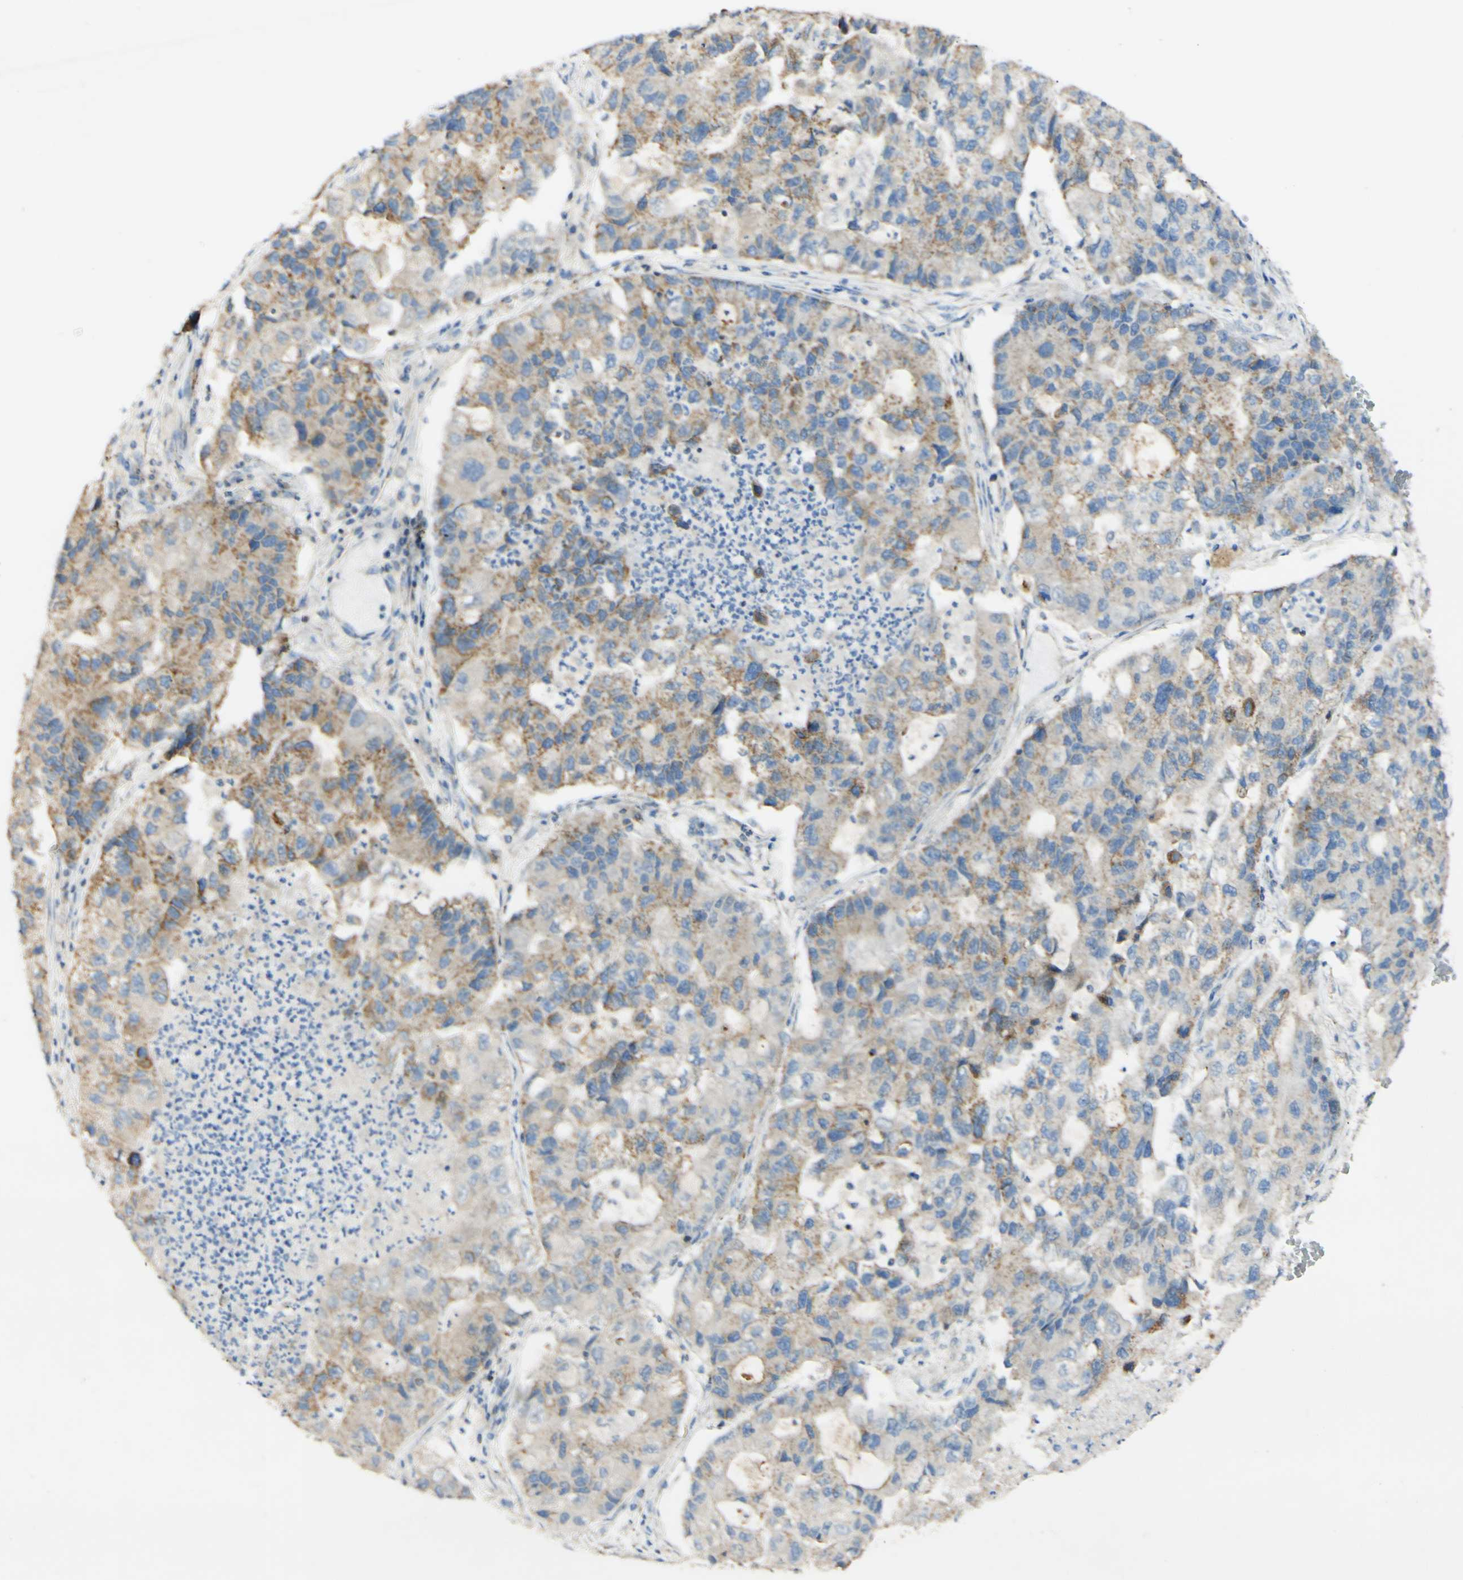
{"staining": {"intensity": "weak", "quantity": ">75%", "location": "cytoplasmic/membranous"}, "tissue": "lung cancer", "cell_type": "Tumor cells", "image_type": "cancer", "snomed": [{"axis": "morphology", "description": "Adenocarcinoma, NOS"}, {"axis": "topography", "description": "Lung"}], "caption": "Weak cytoplasmic/membranous expression is identified in approximately >75% of tumor cells in adenocarcinoma (lung).", "gene": "OXCT1", "patient": {"sex": "female", "age": 51}}